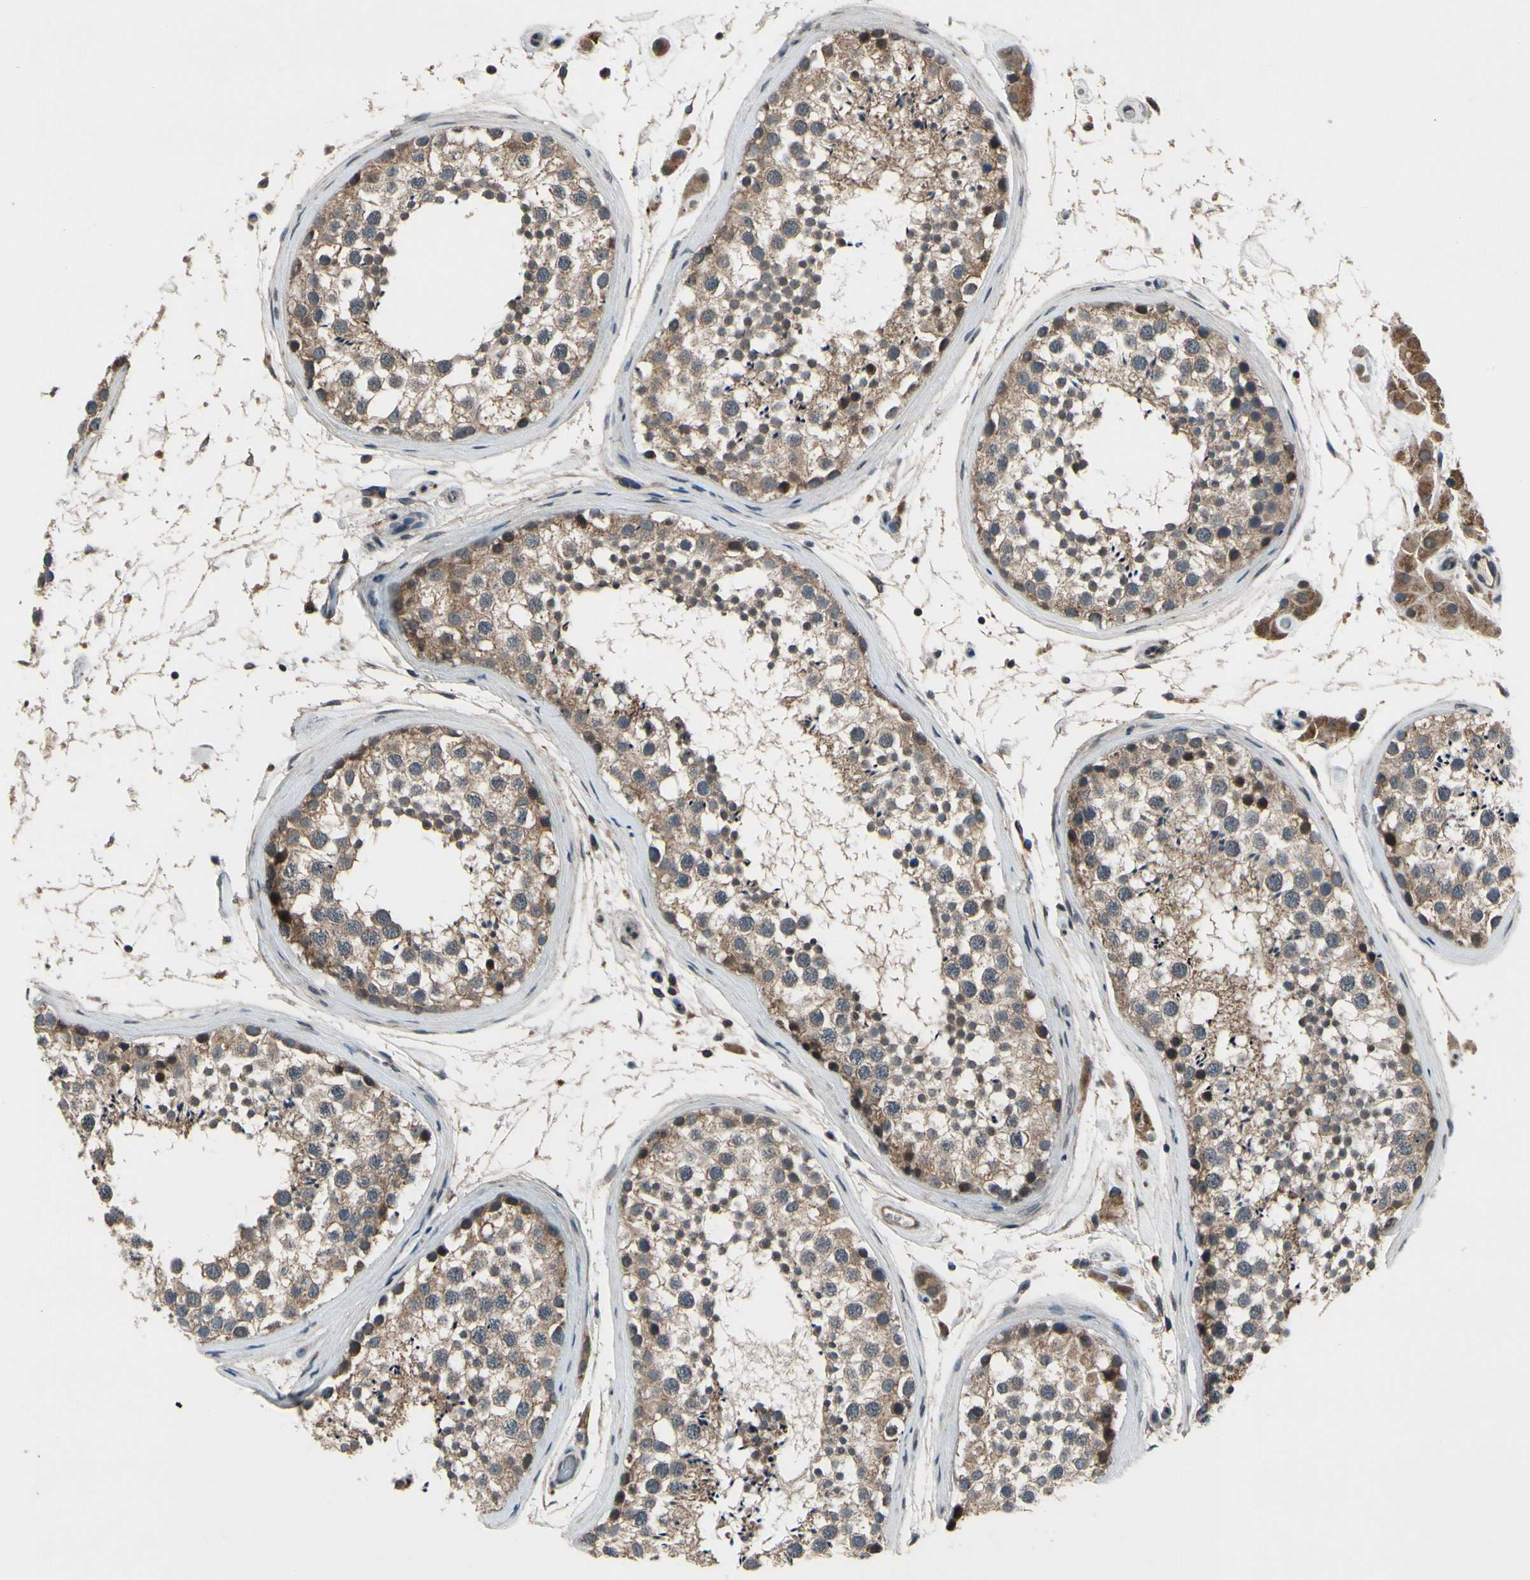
{"staining": {"intensity": "moderate", "quantity": ">75%", "location": "cytoplasmic/membranous"}, "tissue": "testis", "cell_type": "Cells in seminiferous ducts", "image_type": "normal", "snomed": [{"axis": "morphology", "description": "Normal tissue, NOS"}, {"axis": "topography", "description": "Testis"}], "caption": "Immunohistochemistry histopathology image of unremarkable testis stained for a protein (brown), which demonstrates medium levels of moderate cytoplasmic/membranous expression in approximately >75% of cells in seminiferous ducts.", "gene": "MBTPS2", "patient": {"sex": "male", "age": 46}}